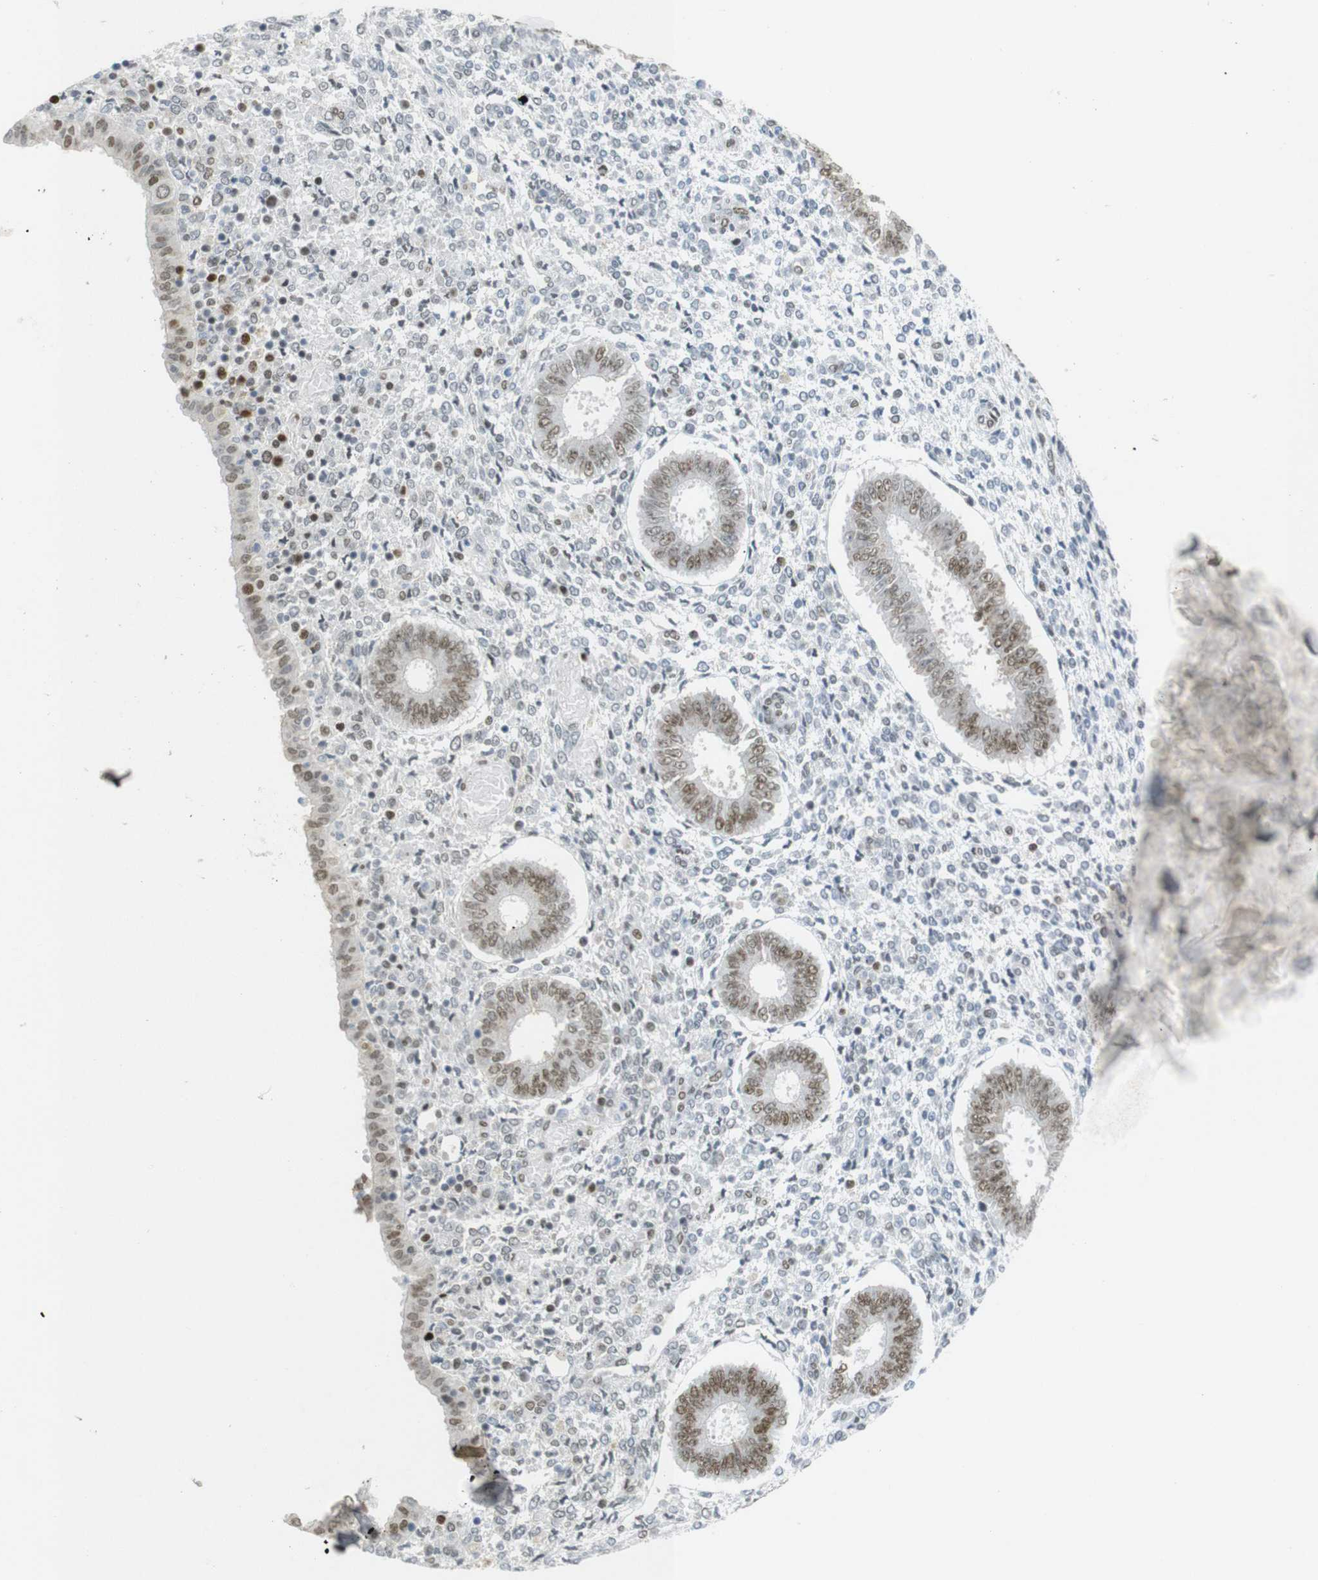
{"staining": {"intensity": "moderate", "quantity": "<25%", "location": "nuclear"}, "tissue": "endometrium", "cell_type": "Cells in endometrial stroma", "image_type": "normal", "snomed": [{"axis": "morphology", "description": "Normal tissue, NOS"}, {"axis": "topography", "description": "Endometrium"}], "caption": "Immunohistochemical staining of unremarkable endometrium displays moderate nuclear protein expression in about <25% of cells in endometrial stroma.", "gene": "RIOX2", "patient": {"sex": "female", "age": 35}}